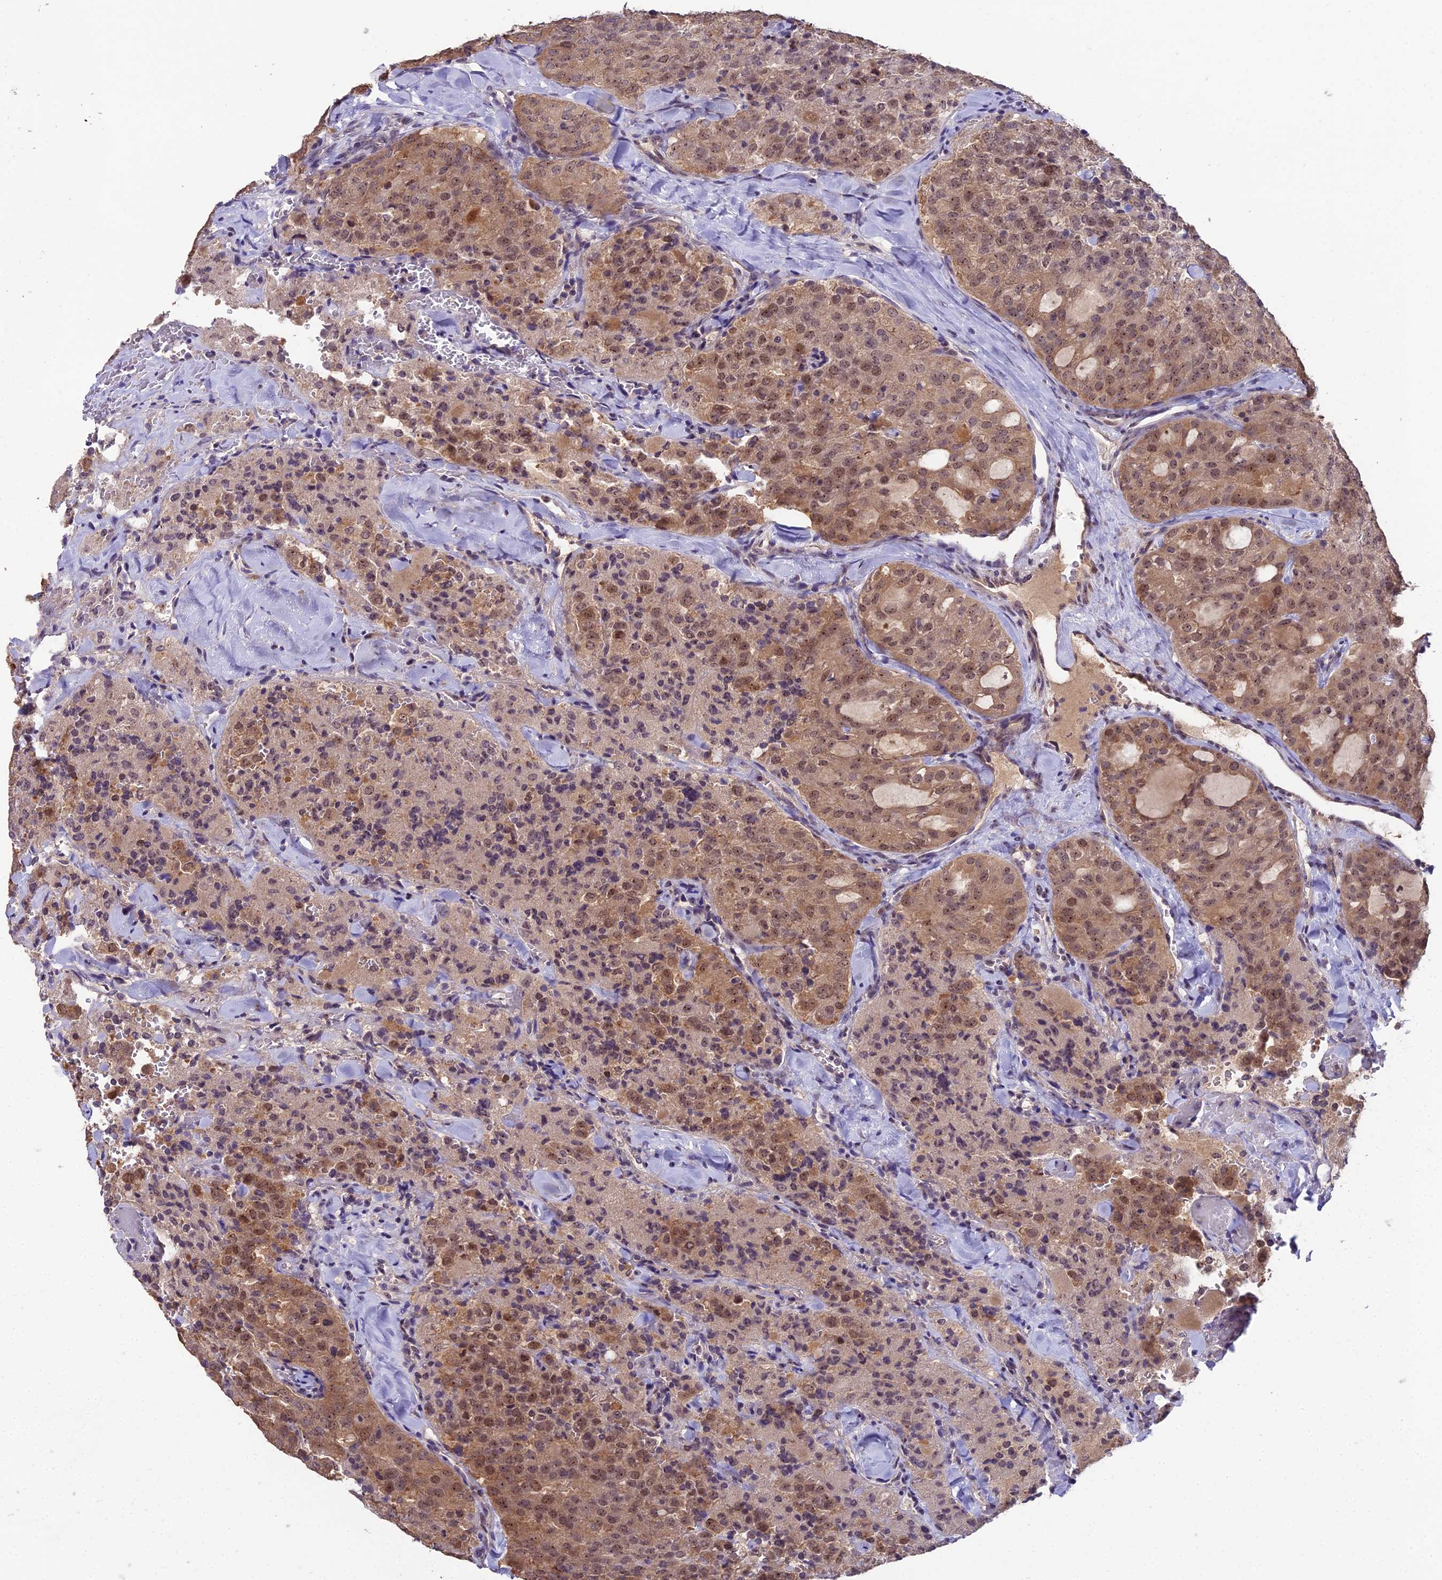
{"staining": {"intensity": "moderate", "quantity": ">75%", "location": "cytoplasmic/membranous,nuclear"}, "tissue": "thyroid cancer", "cell_type": "Tumor cells", "image_type": "cancer", "snomed": [{"axis": "morphology", "description": "Follicular adenoma carcinoma, NOS"}, {"axis": "topography", "description": "Thyroid gland"}], "caption": "Brown immunohistochemical staining in human thyroid cancer (follicular adenoma carcinoma) exhibits moderate cytoplasmic/membranous and nuclear expression in approximately >75% of tumor cells.", "gene": "ZNF333", "patient": {"sex": "male", "age": 75}}